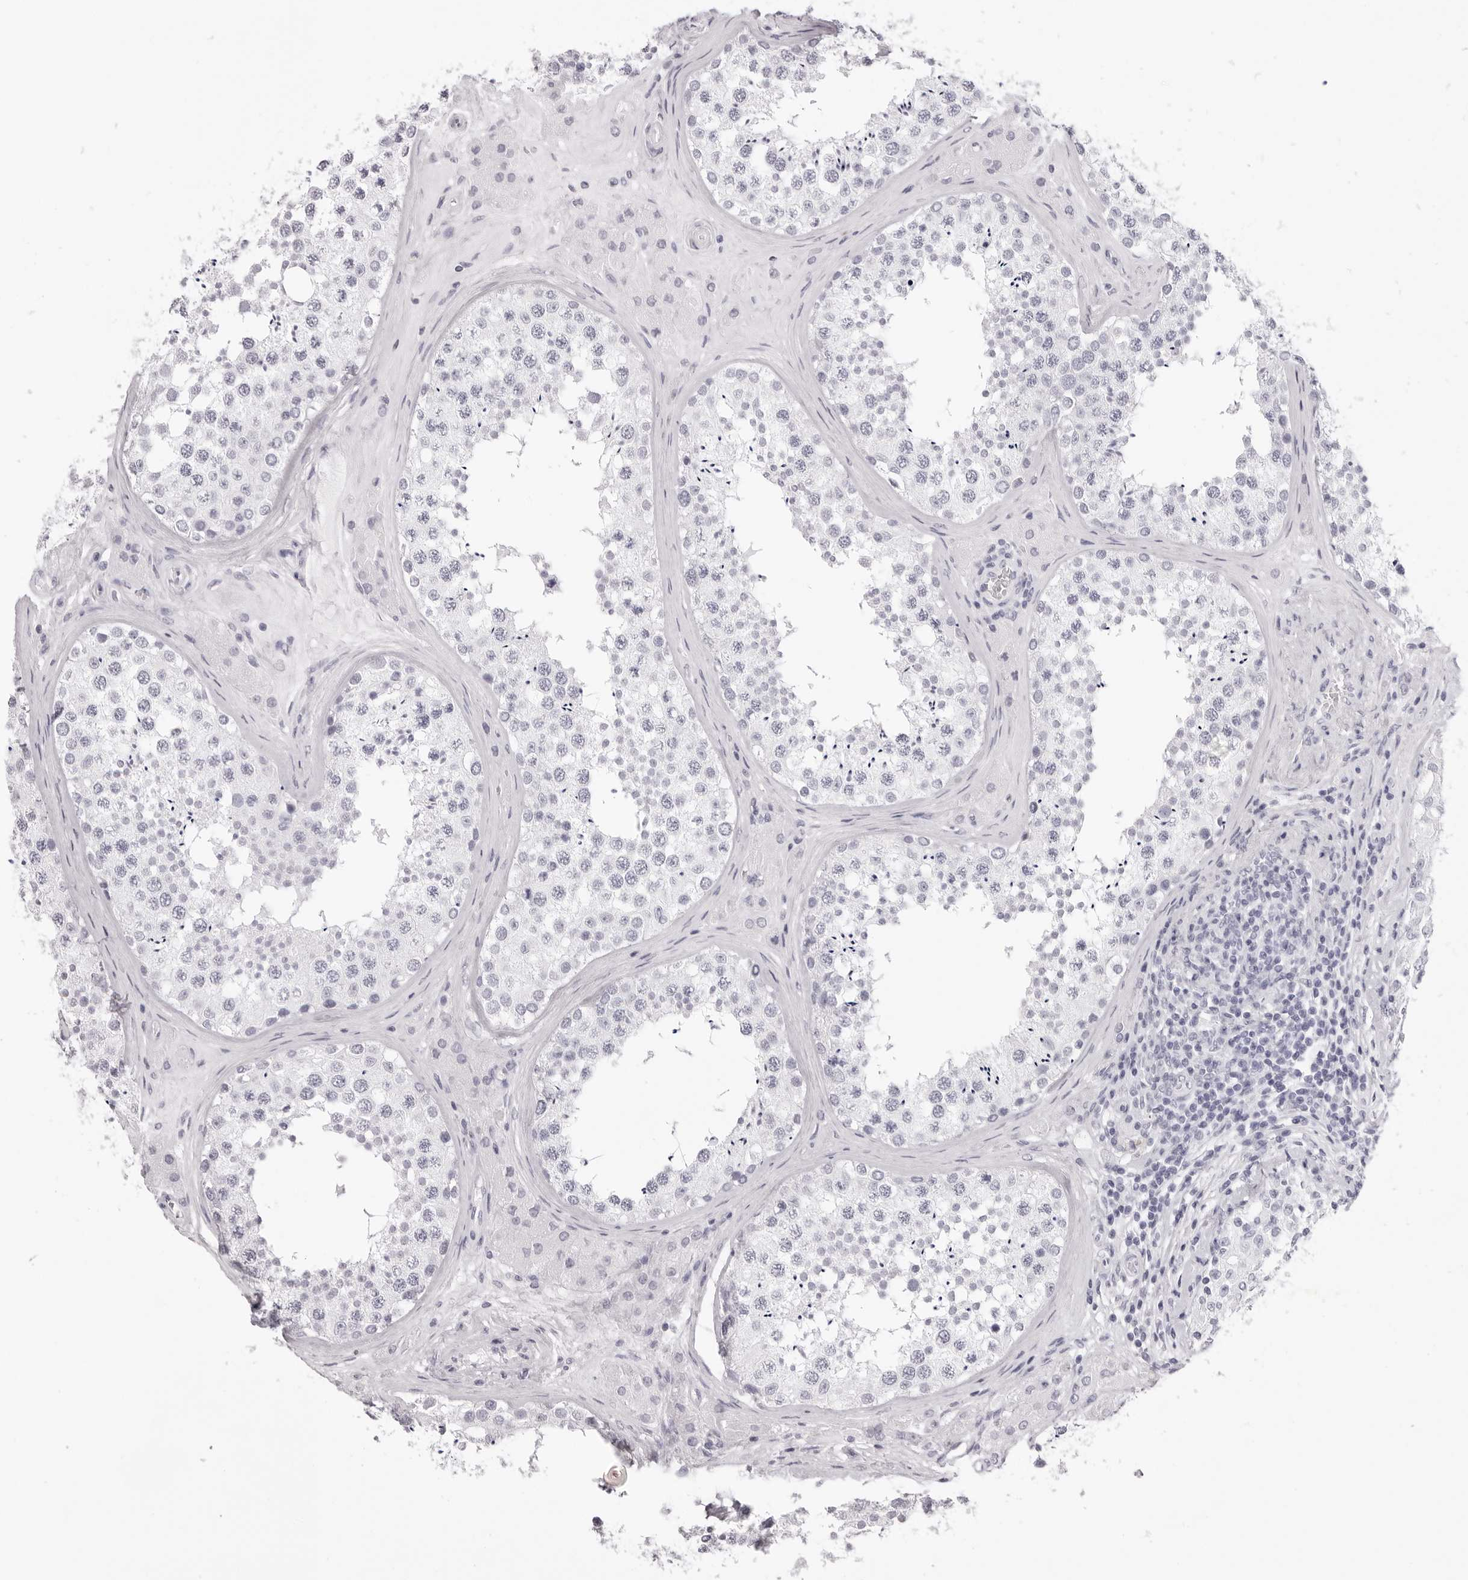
{"staining": {"intensity": "negative", "quantity": "none", "location": "none"}, "tissue": "testis", "cell_type": "Cells in seminiferous ducts", "image_type": "normal", "snomed": [{"axis": "morphology", "description": "Normal tissue, NOS"}, {"axis": "topography", "description": "Testis"}], "caption": "IHC photomicrograph of unremarkable testis: testis stained with DAB displays no significant protein expression in cells in seminiferous ducts.", "gene": "RHO", "patient": {"sex": "male", "age": 46}}